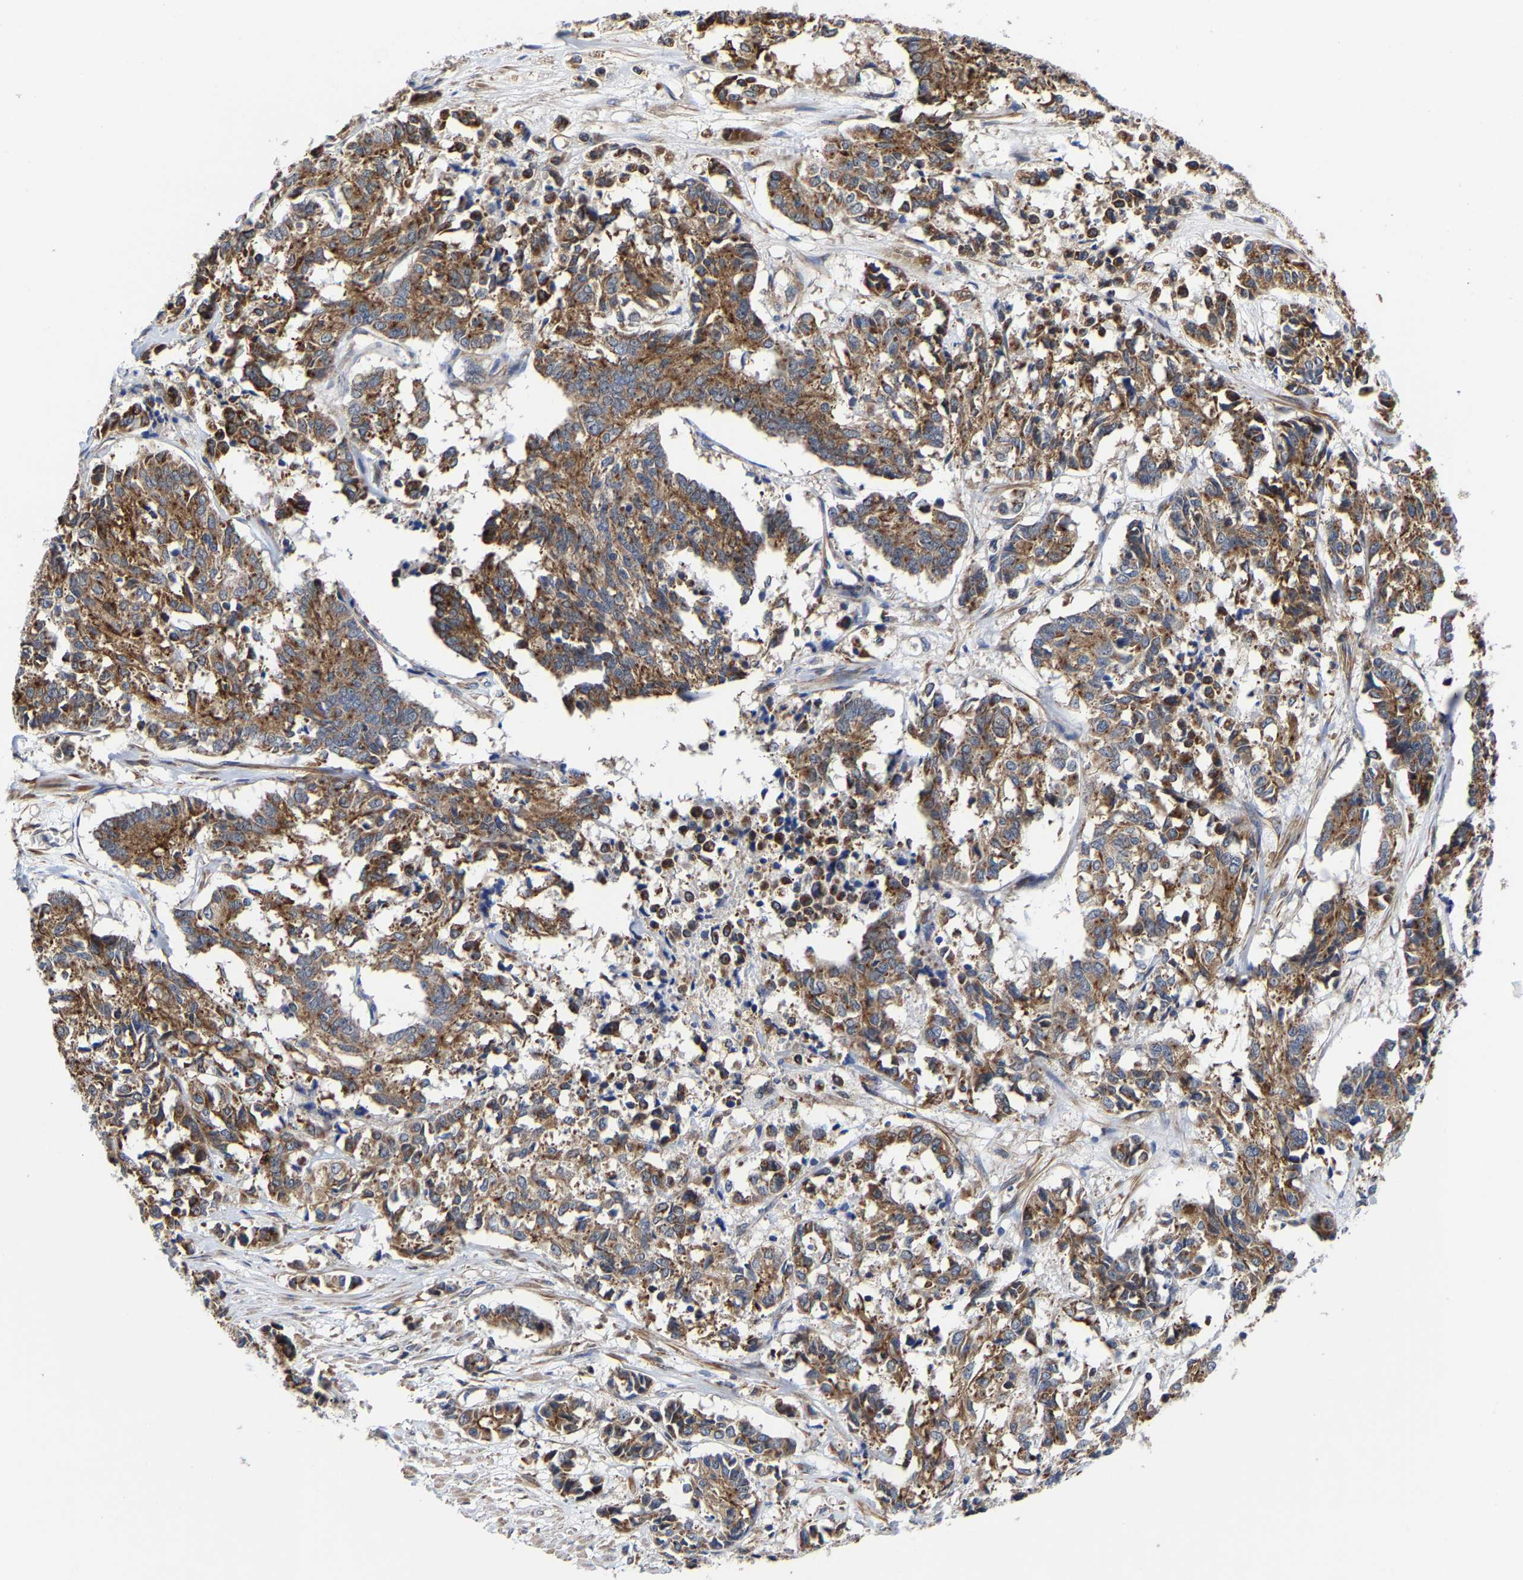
{"staining": {"intensity": "moderate", "quantity": ">75%", "location": "cytoplasmic/membranous"}, "tissue": "cervical cancer", "cell_type": "Tumor cells", "image_type": "cancer", "snomed": [{"axis": "morphology", "description": "Squamous cell carcinoma, NOS"}, {"axis": "topography", "description": "Cervix"}], "caption": "Human cervical cancer stained with a protein marker displays moderate staining in tumor cells.", "gene": "PFKFB3", "patient": {"sex": "female", "age": 35}}